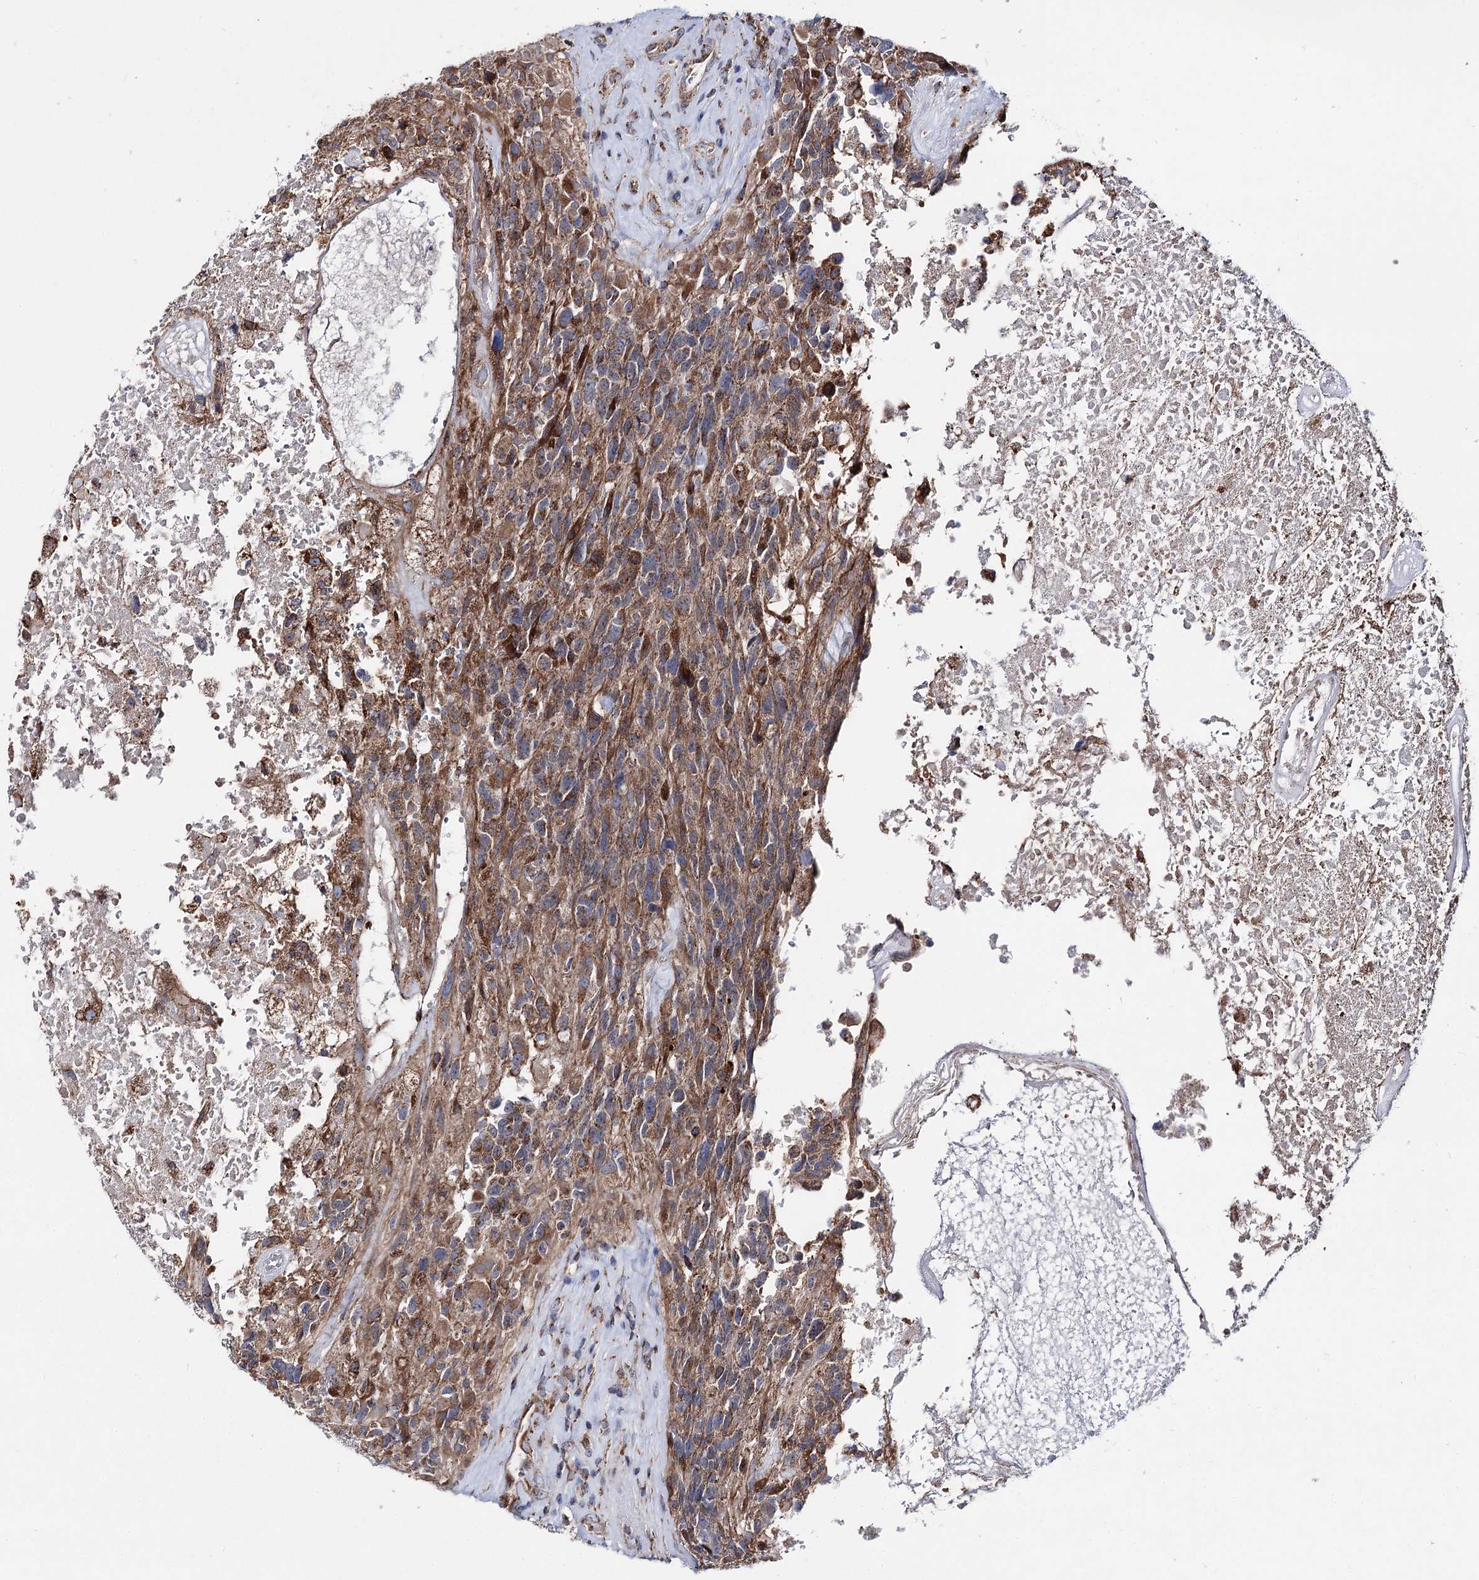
{"staining": {"intensity": "moderate", "quantity": ">75%", "location": "cytoplasmic/membranous"}, "tissue": "glioma", "cell_type": "Tumor cells", "image_type": "cancer", "snomed": [{"axis": "morphology", "description": "Glioma, malignant, High grade"}, {"axis": "topography", "description": "Brain"}], "caption": "Immunohistochemistry of human glioma shows medium levels of moderate cytoplasmic/membranous staining in approximately >75% of tumor cells. (DAB IHC, brown staining for protein, blue staining for nuclei).", "gene": "MSANTD2", "patient": {"sex": "male", "age": 76}}